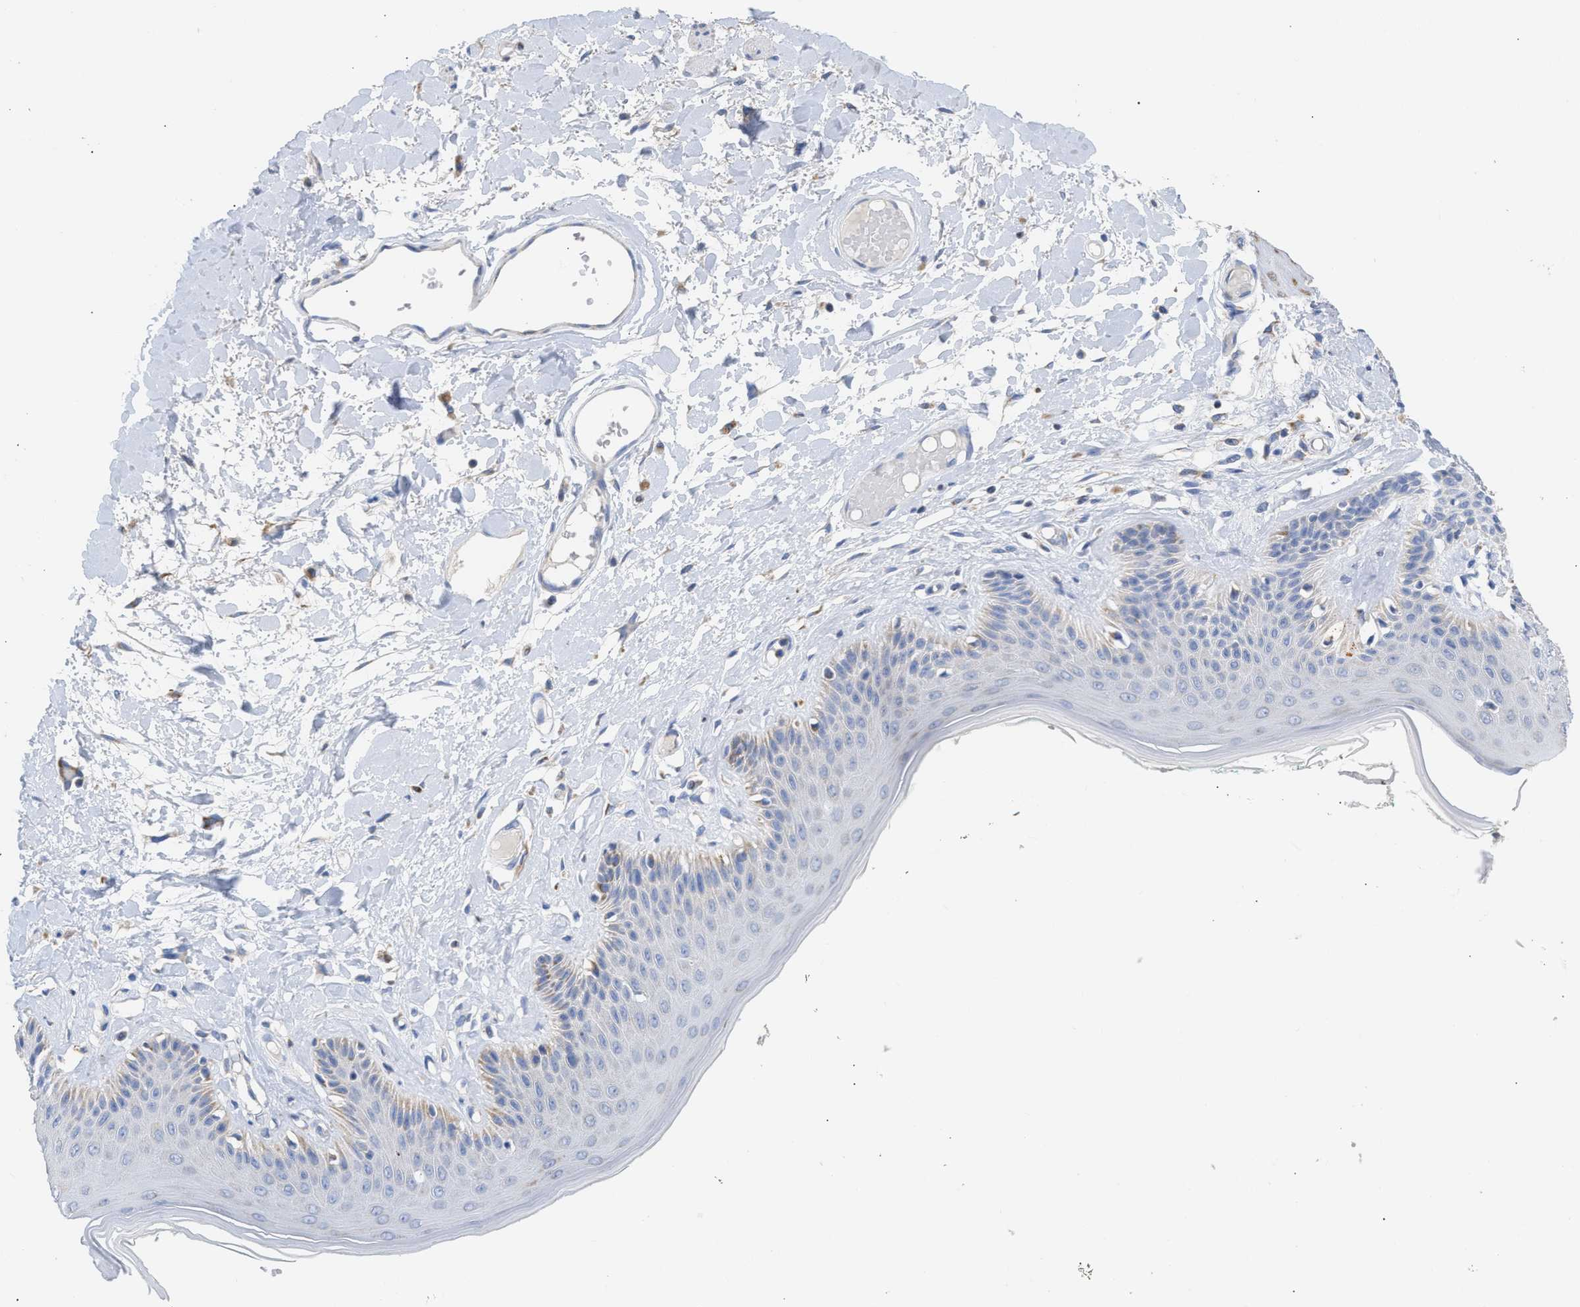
{"staining": {"intensity": "moderate", "quantity": "<25%", "location": "cytoplasmic/membranous"}, "tissue": "skin", "cell_type": "Epidermal cells", "image_type": "normal", "snomed": [{"axis": "morphology", "description": "Normal tissue, NOS"}, {"axis": "topography", "description": "Vulva"}], "caption": "Human skin stained with a brown dye reveals moderate cytoplasmic/membranous positive positivity in about <25% of epidermal cells.", "gene": "ACOT13", "patient": {"sex": "female", "age": 73}}